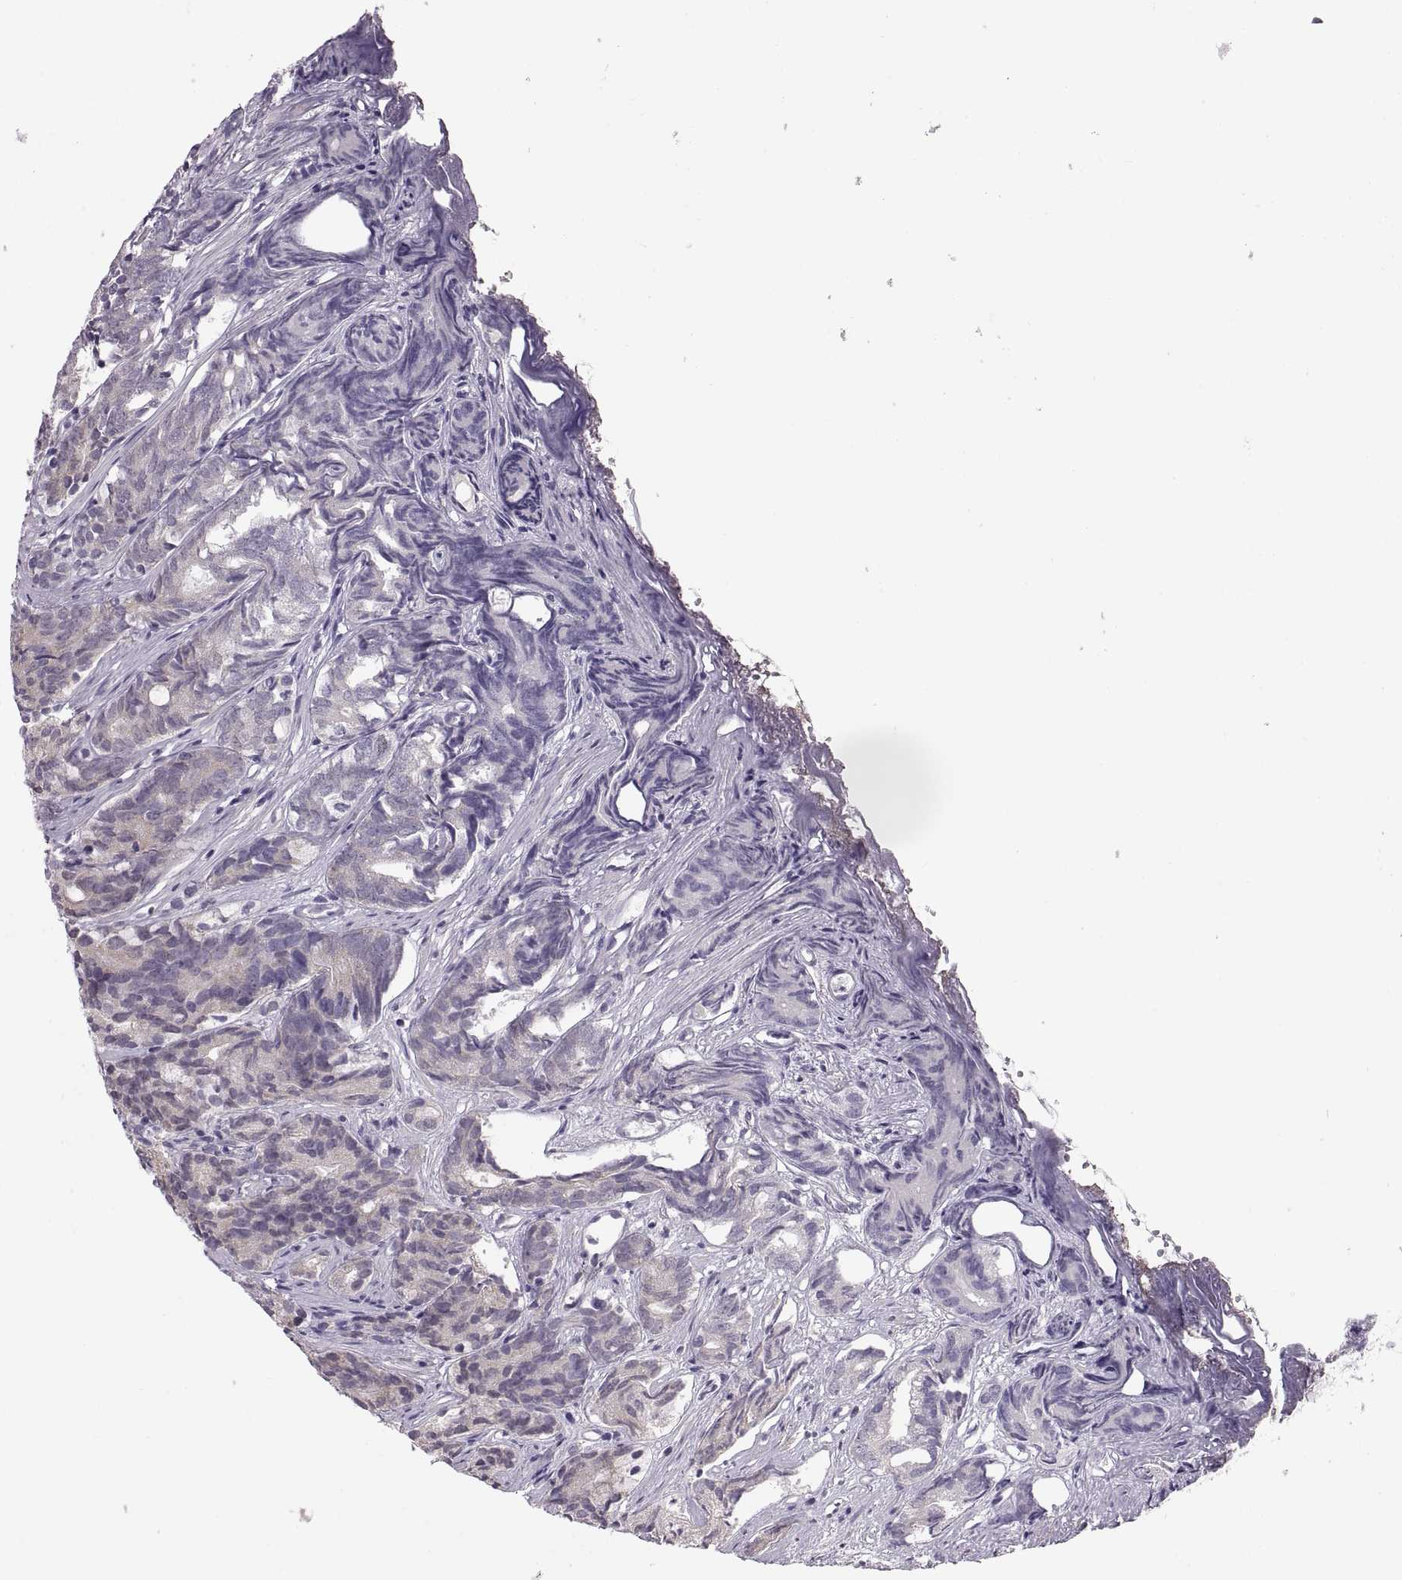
{"staining": {"intensity": "negative", "quantity": "none", "location": "none"}, "tissue": "prostate cancer", "cell_type": "Tumor cells", "image_type": "cancer", "snomed": [{"axis": "morphology", "description": "Adenocarcinoma, High grade"}, {"axis": "topography", "description": "Prostate"}], "caption": "A photomicrograph of human prostate cancer is negative for staining in tumor cells. Nuclei are stained in blue.", "gene": "ADH6", "patient": {"sex": "male", "age": 84}}